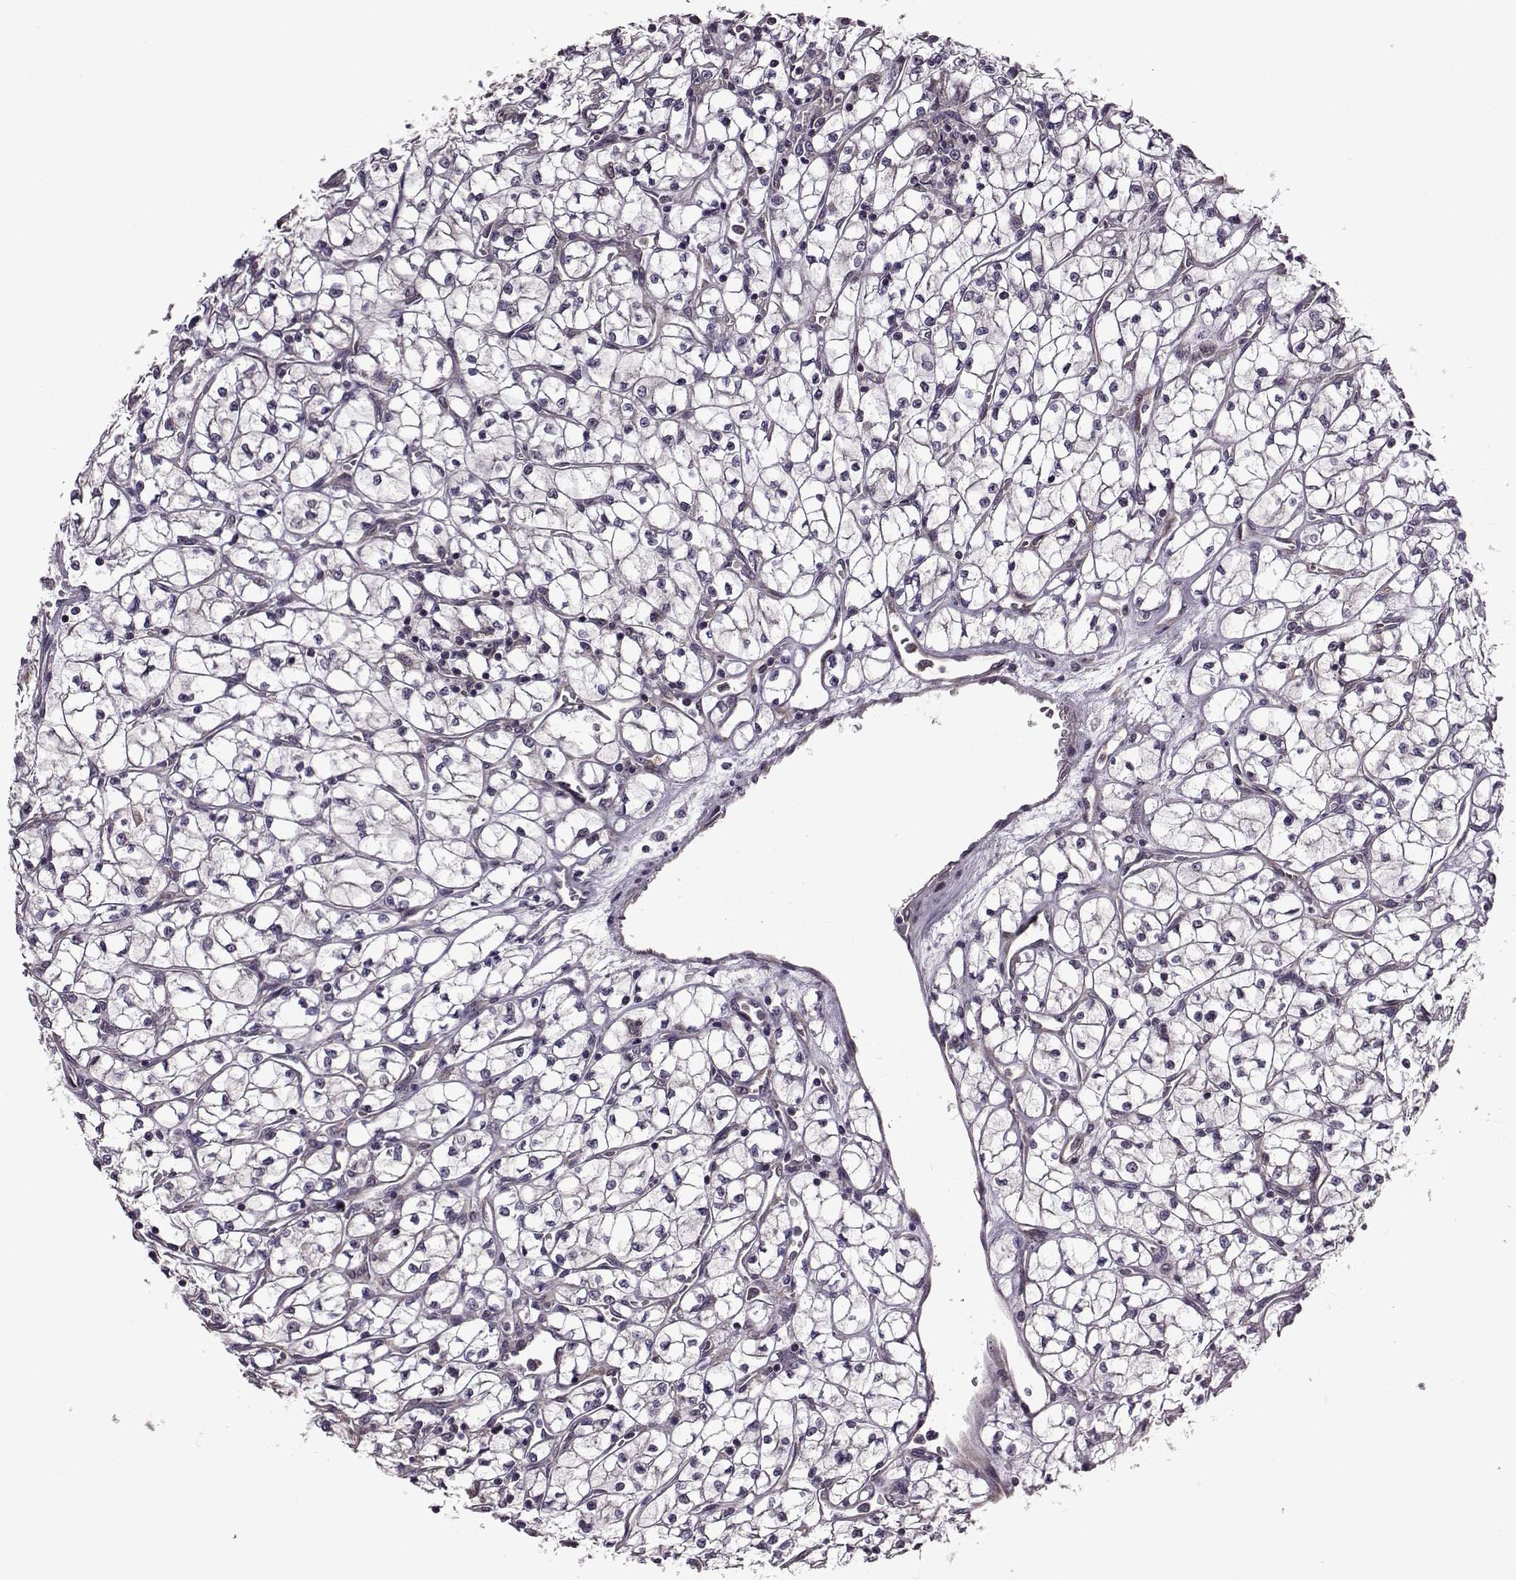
{"staining": {"intensity": "negative", "quantity": "none", "location": "none"}, "tissue": "renal cancer", "cell_type": "Tumor cells", "image_type": "cancer", "snomed": [{"axis": "morphology", "description": "Adenocarcinoma, NOS"}, {"axis": "topography", "description": "Kidney"}], "caption": "An image of renal cancer (adenocarcinoma) stained for a protein exhibits no brown staining in tumor cells.", "gene": "URI1", "patient": {"sex": "female", "age": 64}}